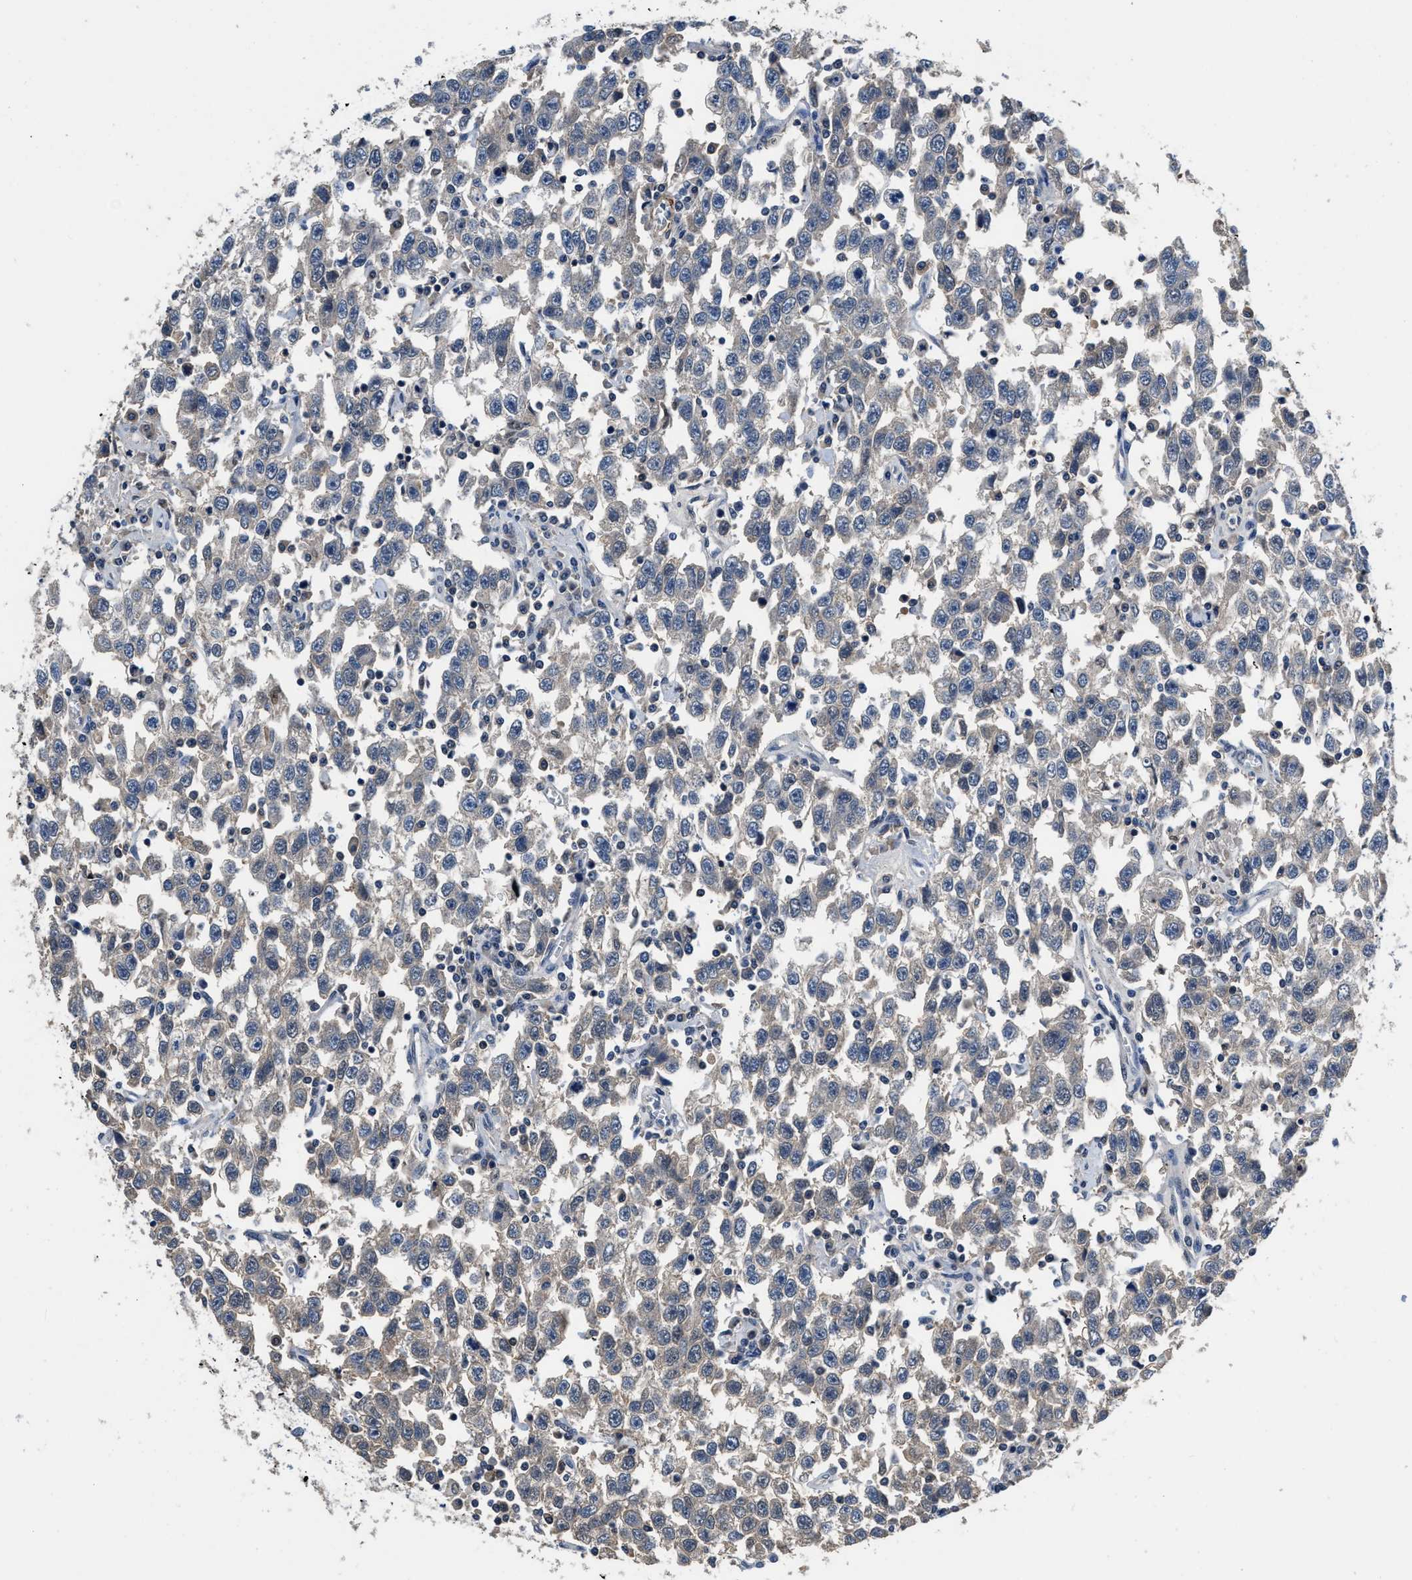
{"staining": {"intensity": "negative", "quantity": "none", "location": "none"}, "tissue": "testis cancer", "cell_type": "Tumor cells", "image_type": "cancer", "snomed": [{"axis": "morphology", "description": "Seminoma, NOS"}, {"axis": "topography", "description": "Testis"}], "caption": "Tumor cells show no significant protein expression in testis cancer.", "gene": "LANCL2", "patient": {"sex": "male", "age": 41}}